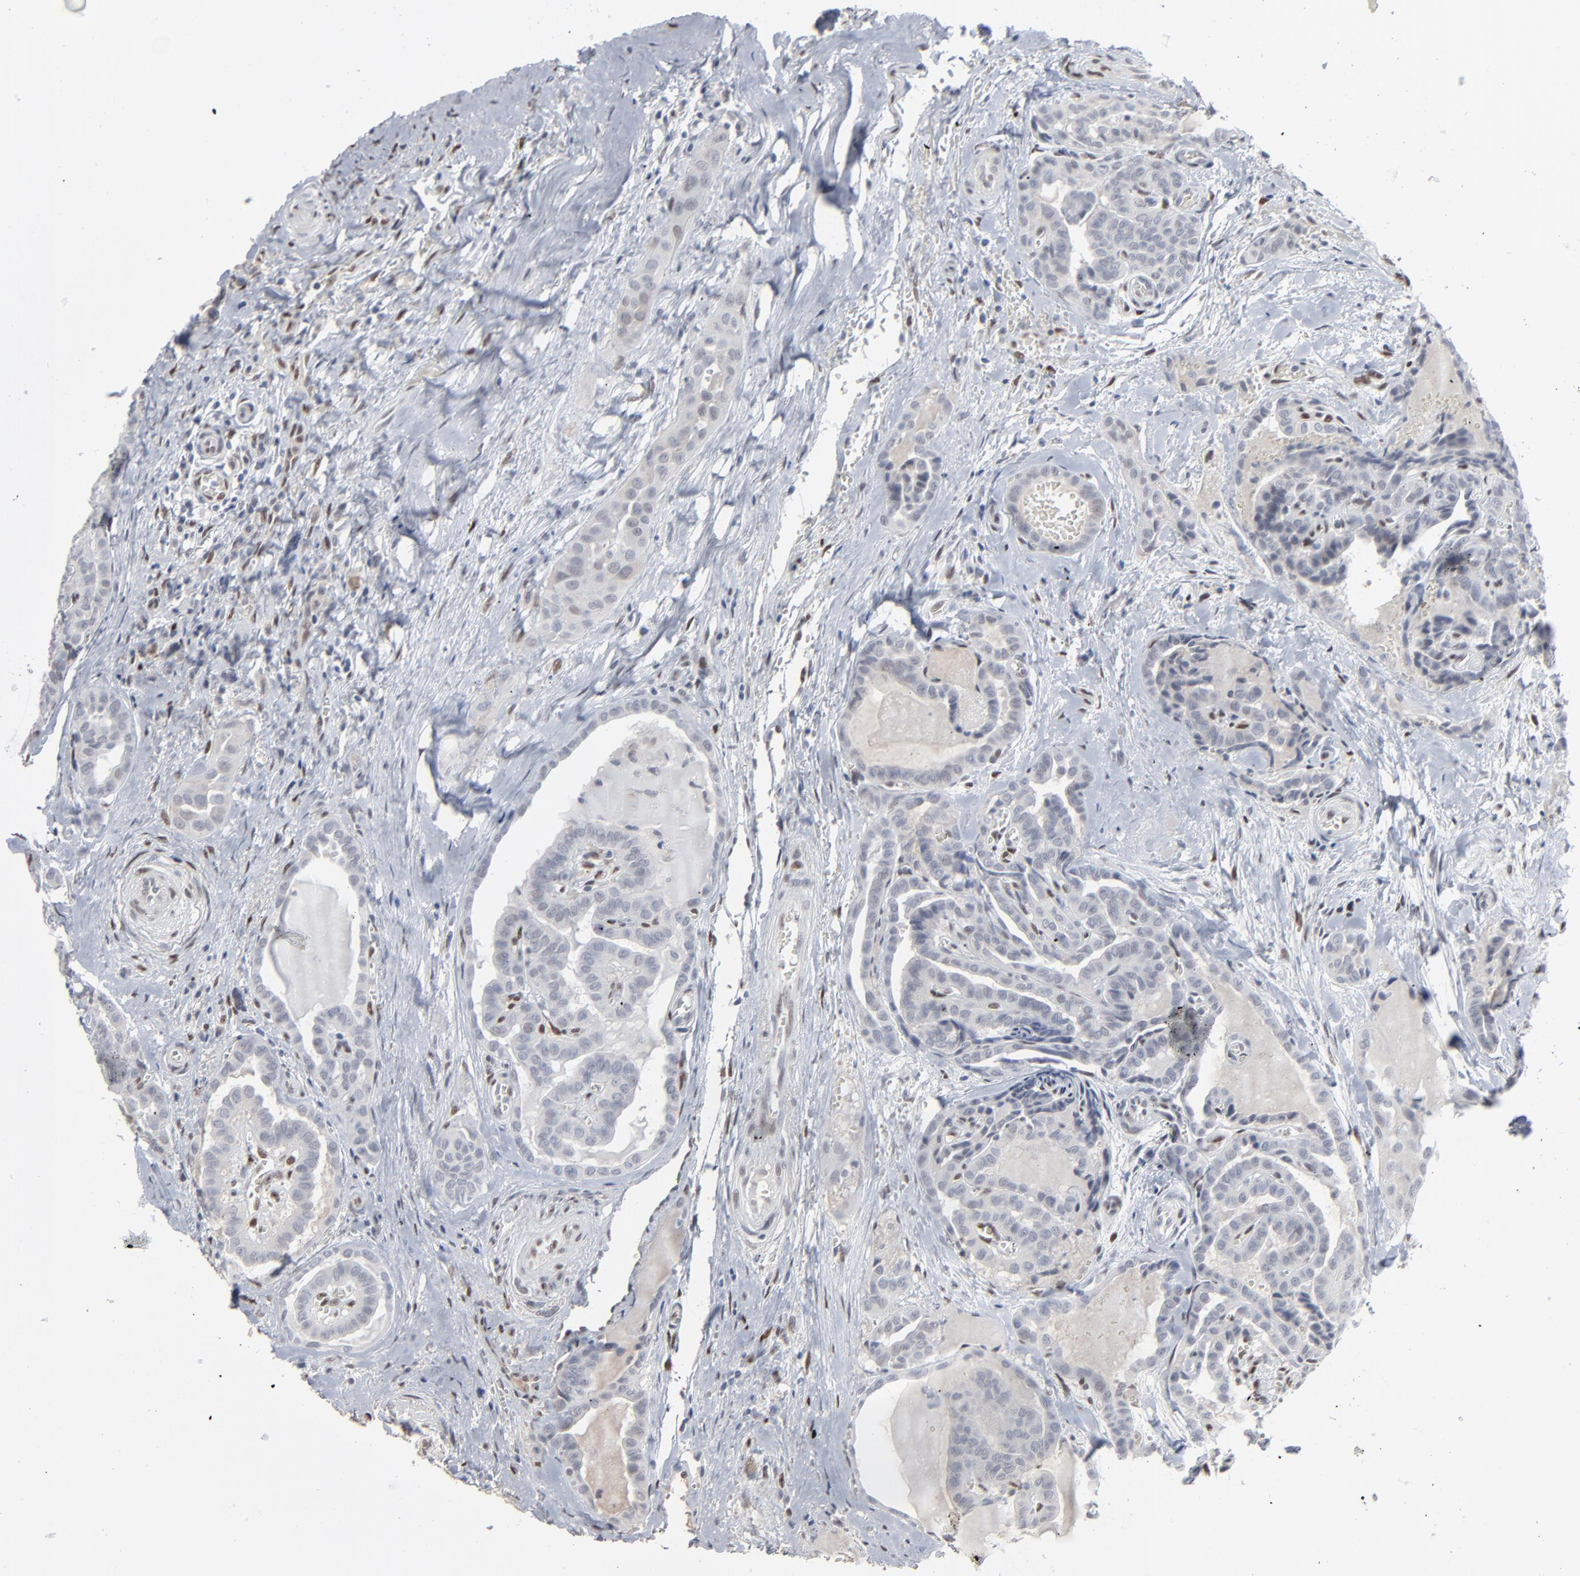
{"staining": {"intensity": "negative", "quantity": "none", "location": "none"}, "tissue": "thyroid cancer", "cell_type": "Tumor cells", "image_type": "cancer", "snomed": [{"axis": "morphology", "description": "Carcinoma, NOS"}, {"axis": "topography", "description": "Thyroid gland"}], "caption": "A histopathology image of carcinoma (thyroid) stained for a protein displays no brown staining in tumor cells. (Brightfield microscopy of DAB immunohistochemistry (IHC) at high magnification).", "gene": "ATF7", "patient": {"sex": "female", "age": 91}}